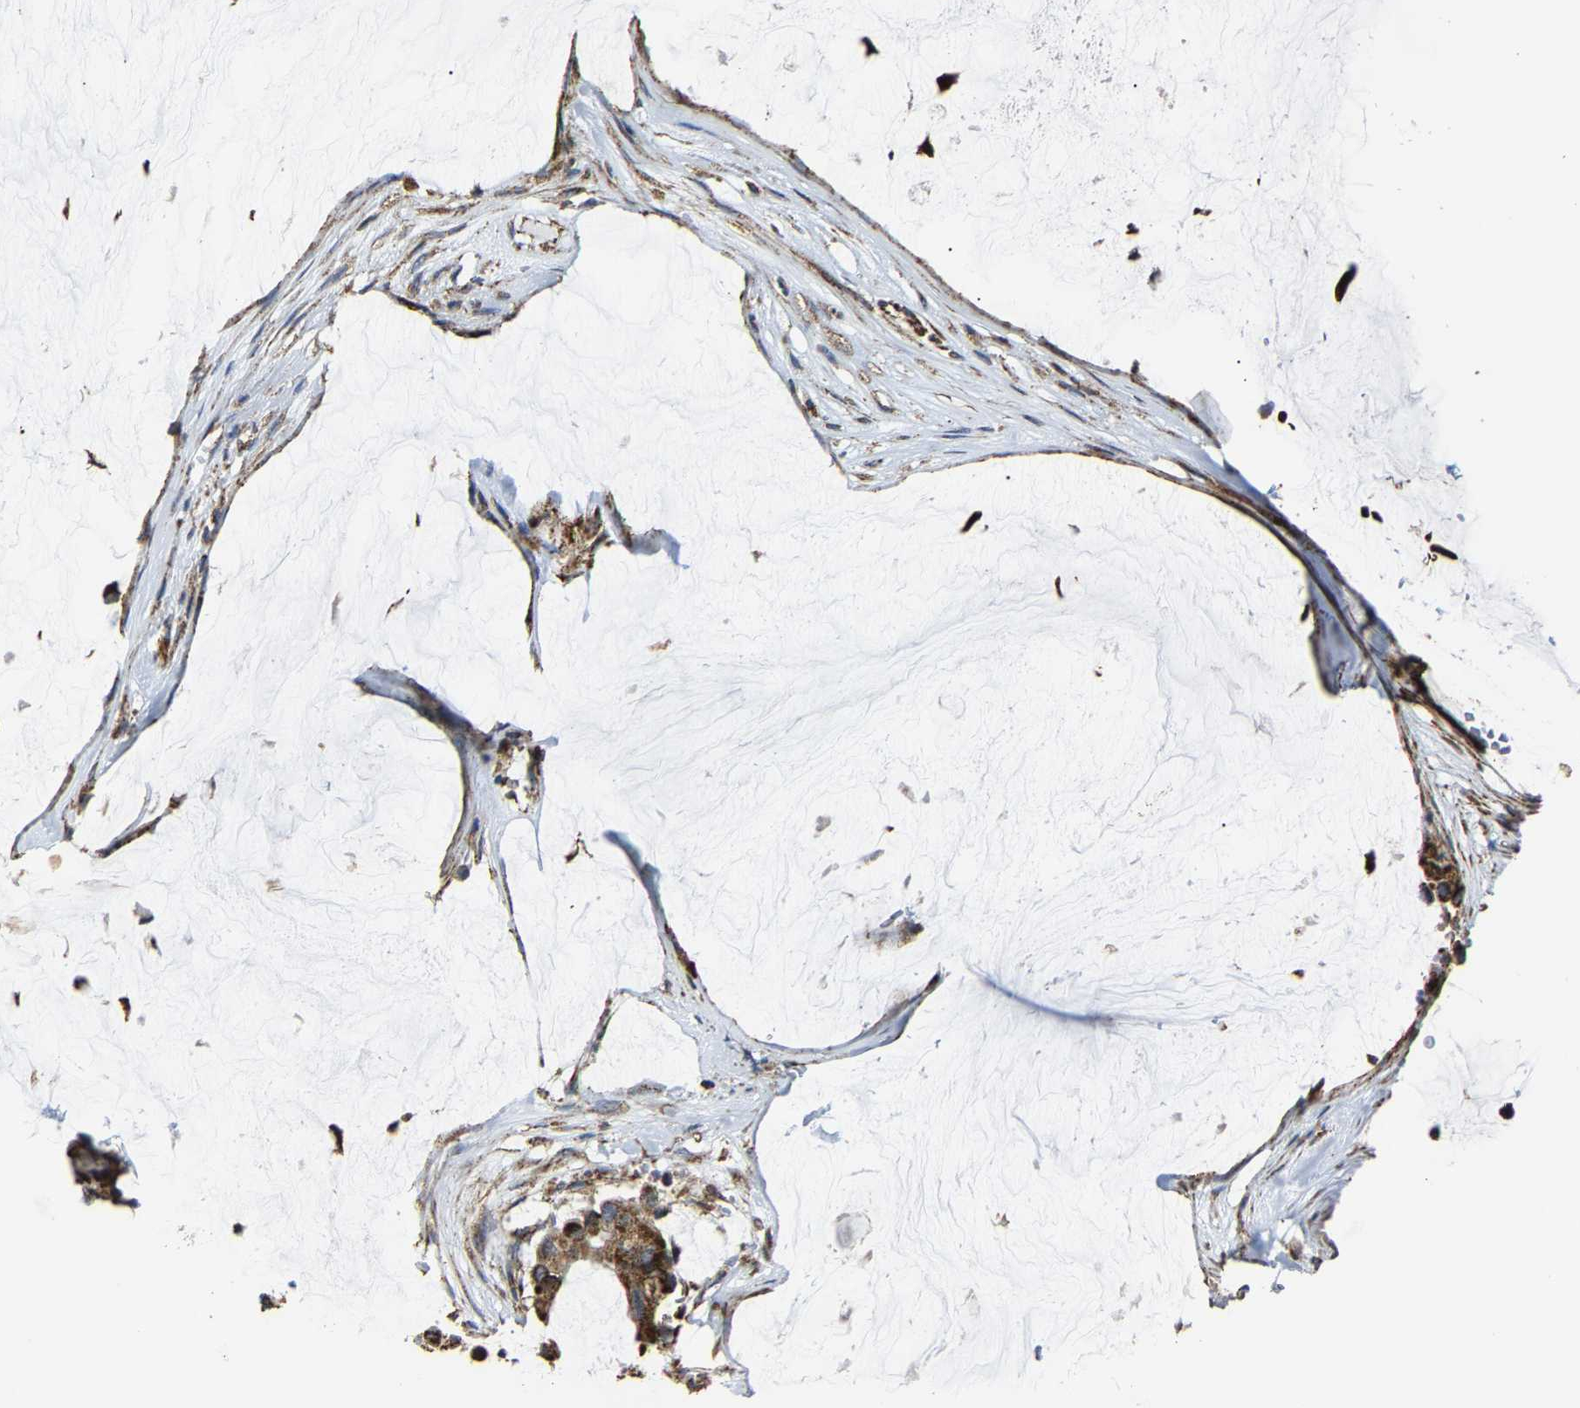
{"staining": {"intensity": "strong", "quantity": ">75%", "location": "cytoplasmic/membranous"}, "tissue": "pancreatic cancer", "cell_type": "Tumor cells", "image_type": "cancer", "snomed": [{"axis": "morphology", "description": "Adenocarcinoma, NOS"}, {"axis": "topography", "description": "Pancreas"}], "caption": "Strong cytoplasmic/membranous protein expression is present in about >75% of tumor cells in adenocarcinoma (pancreatic).", "gene": "NDUFV3", "patient": {"sex": "male", "age": 41}}